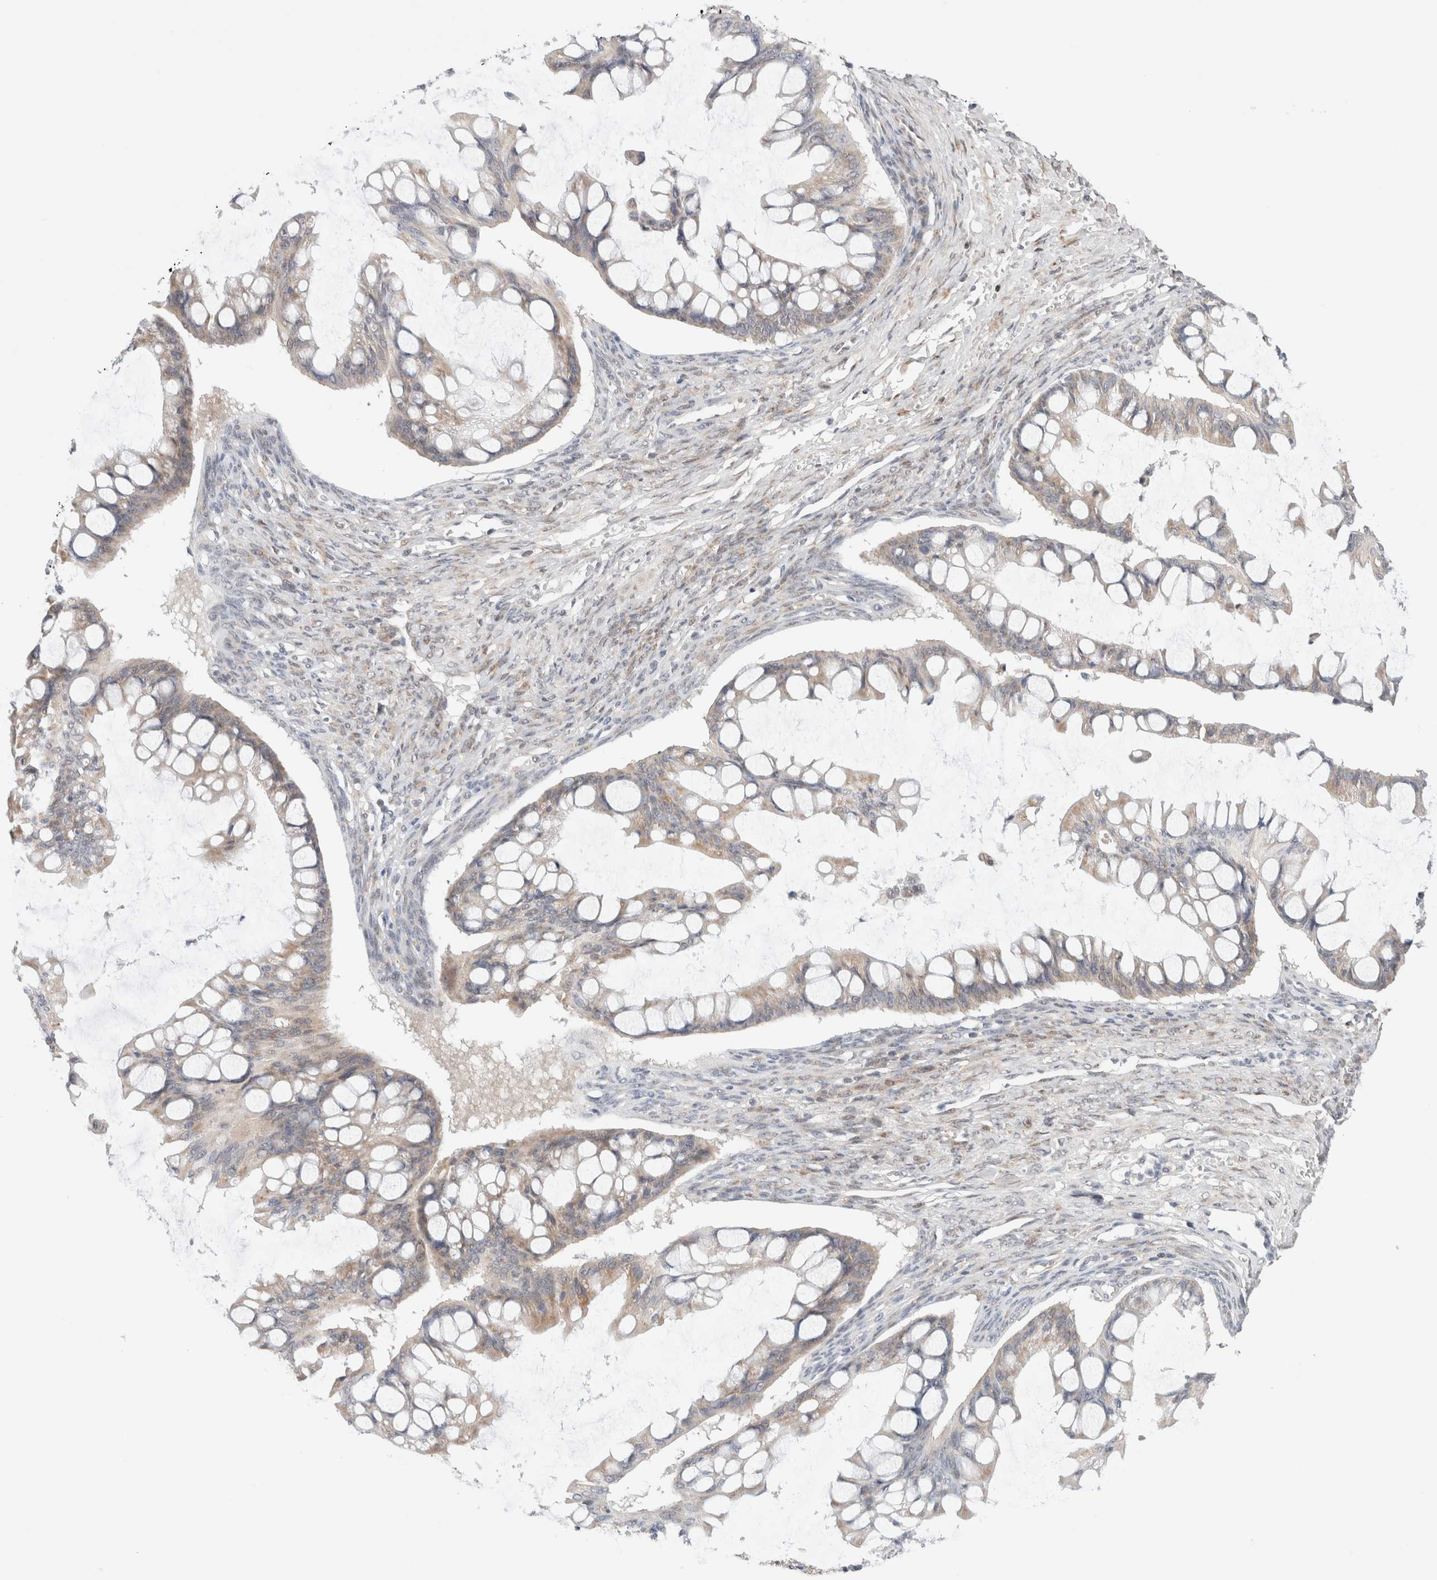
{"staining": {"intensity": "weak", "quantity": "25%-75%", "location": "cytoplasmic/membranous"}, "tissue": "ovarian cancer", "cell_type": "Tumor cells", "image_type": "cancer", "snomed": [{"axis": "morphology", "description": "Cystadenocarcinoma, mucinous, NOS"}, {"axis": "topography", "description": "Ovary"}], "caption": "An image of human ovarian mucinous cystadenocarcinoma stained for a protein demonstrates weak cytoplasmic/membranous brown staining in tumor cells.", "gene": "ERI3", "patient": {"sex": "female", "age": 73}}